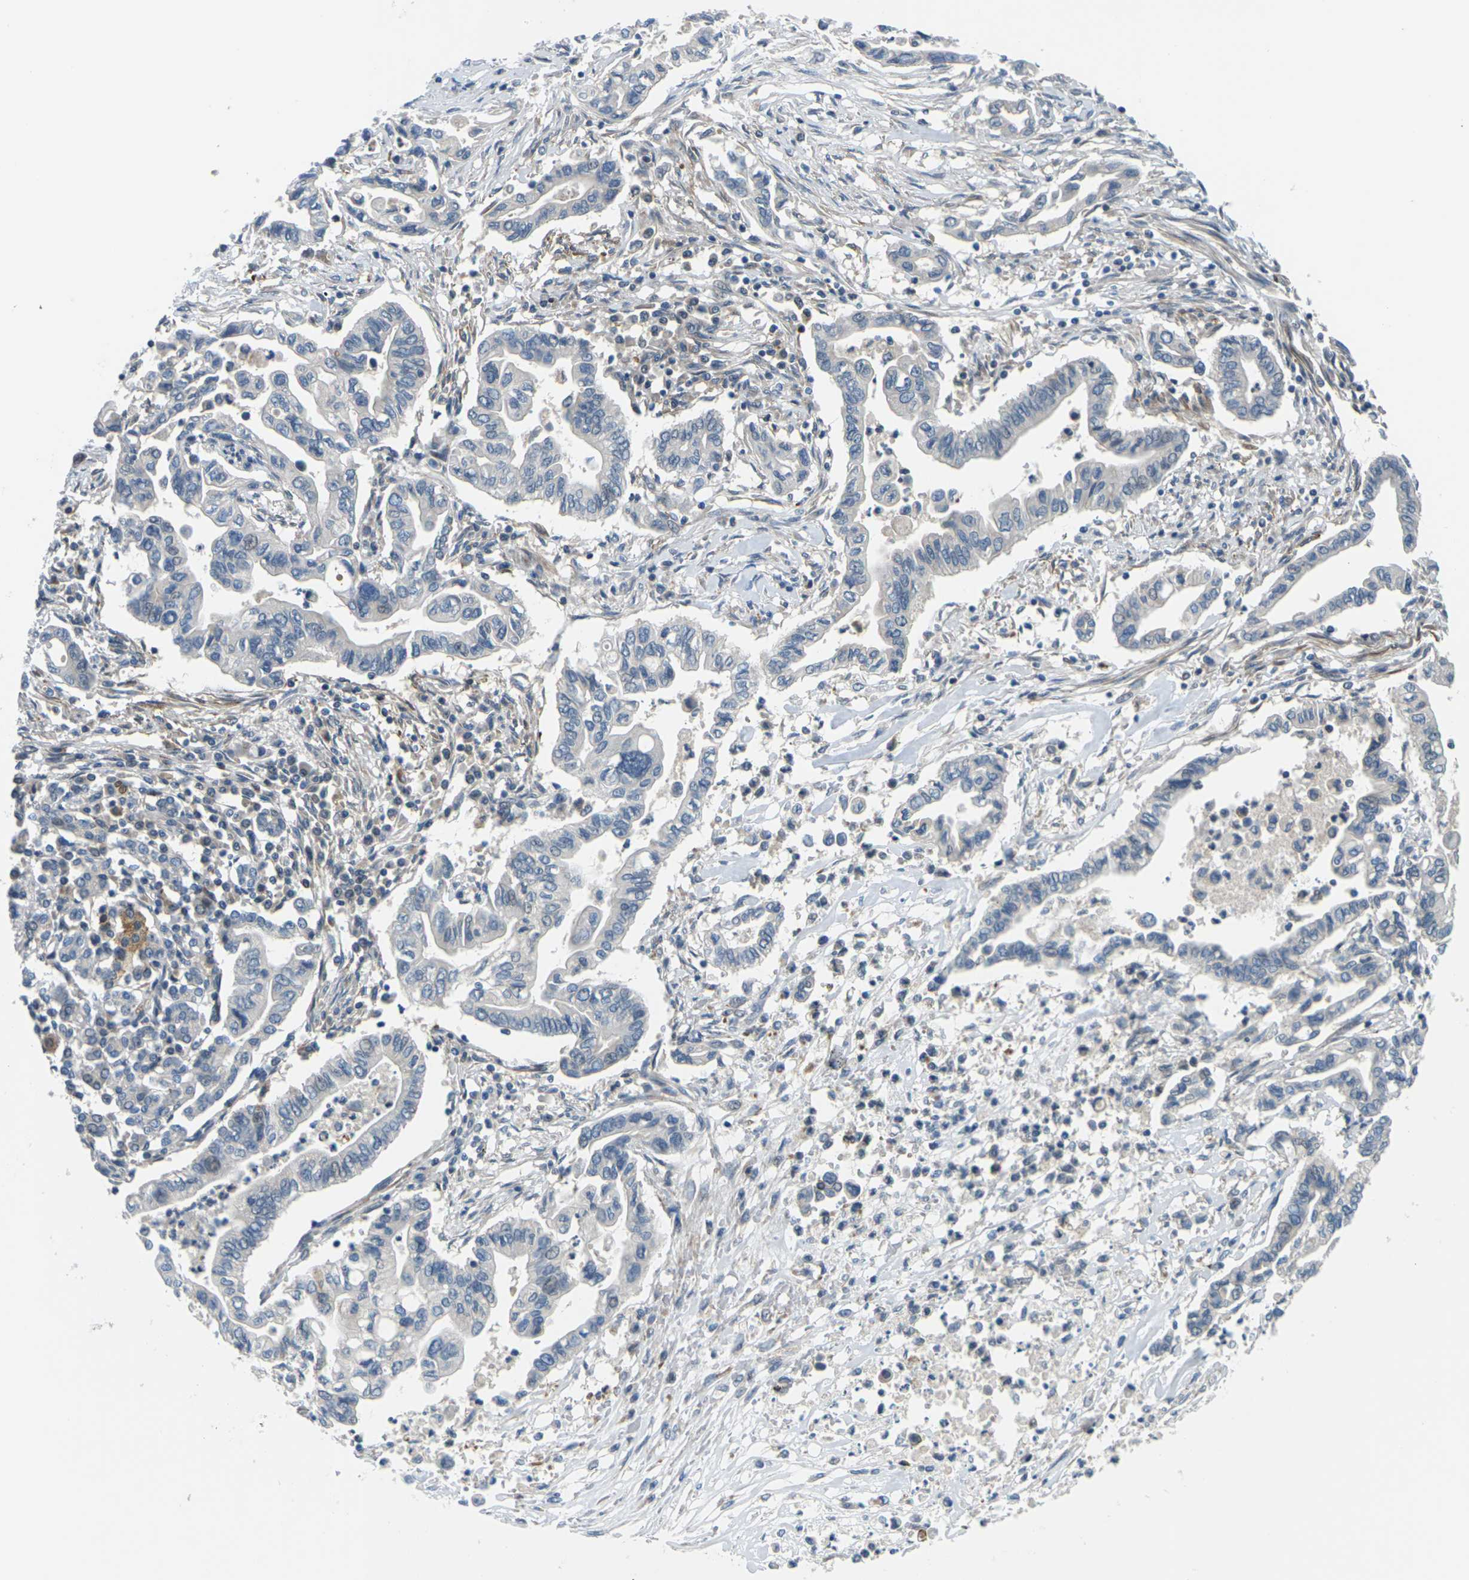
{"staining": {"intensity": "negative", "quantity": "none", "location": "none"}, "tissue": "pancreatic cancer", "cell_type": "Tumor cells", "image_type": "cancer", "snomed": [{"axis": "morphology", "description": "Adenocarcinoma, NOS"}, {"axis": "topography", "description": "Pancreas"}], "caption": "Tumor cells are negative for brown protein staining in pancreatic cancer.", "gene": "SLC13A3", "patient": {"sex": "female", "age": 57}}